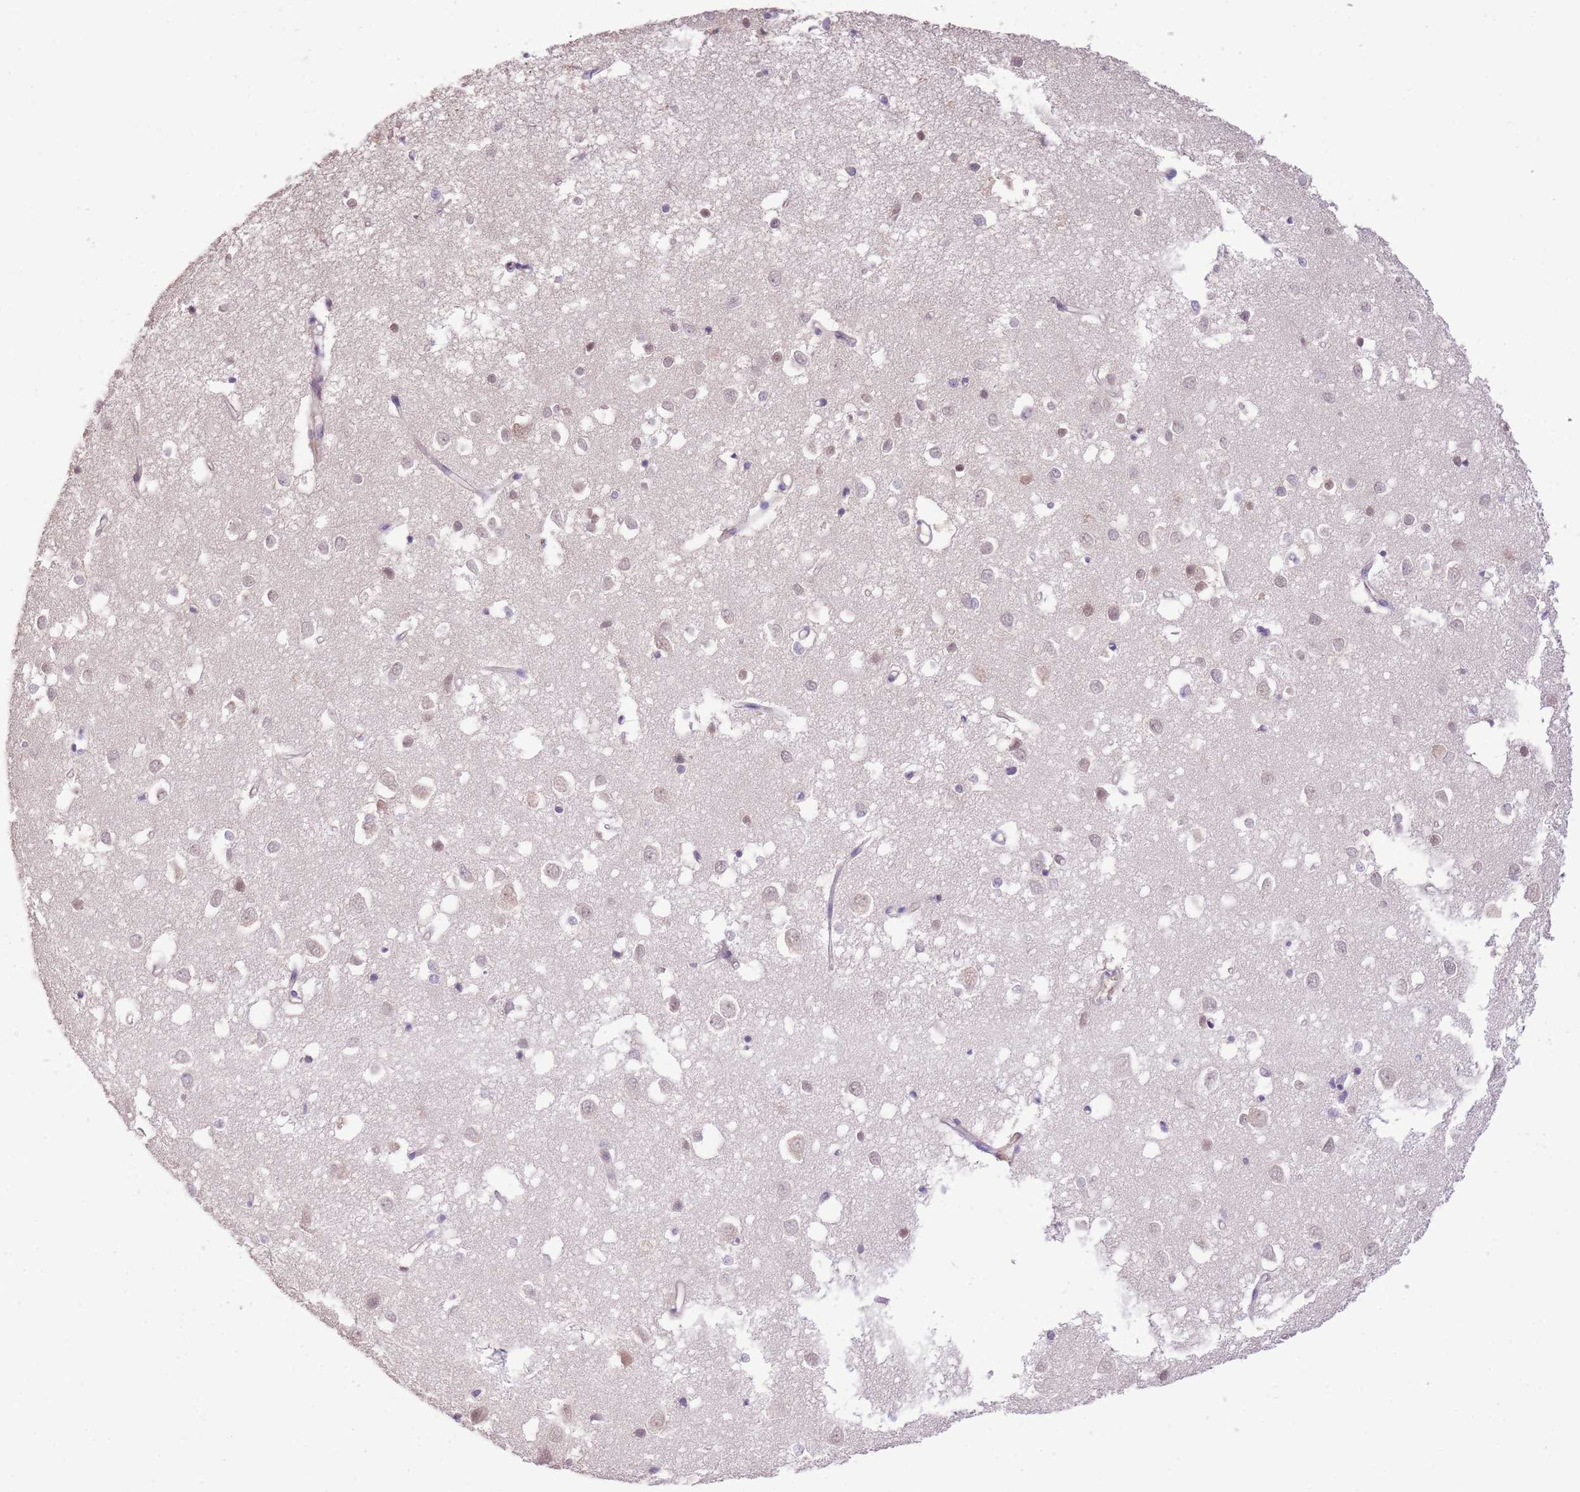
{"staining": {"intensity": "moderate", "quantity": "<25%", "location": "nuclear"}, "tissue": "cerebral cortex", "cell_type": "Endothelial cells", "image_type": "normal", "snomed": [{"axis": "morphology", "description": "Normal tissue, NOS"}, {"axis": "topography", "description": "Cerebral cortex"}], "caption": "Brown immunohistochemical staining in normal human cerebral cortex shows moderate nuclear staining in about <25% of endothelial cells.", "gene": "UBXN7", "patient": {"sex": "female", "age": 64}}